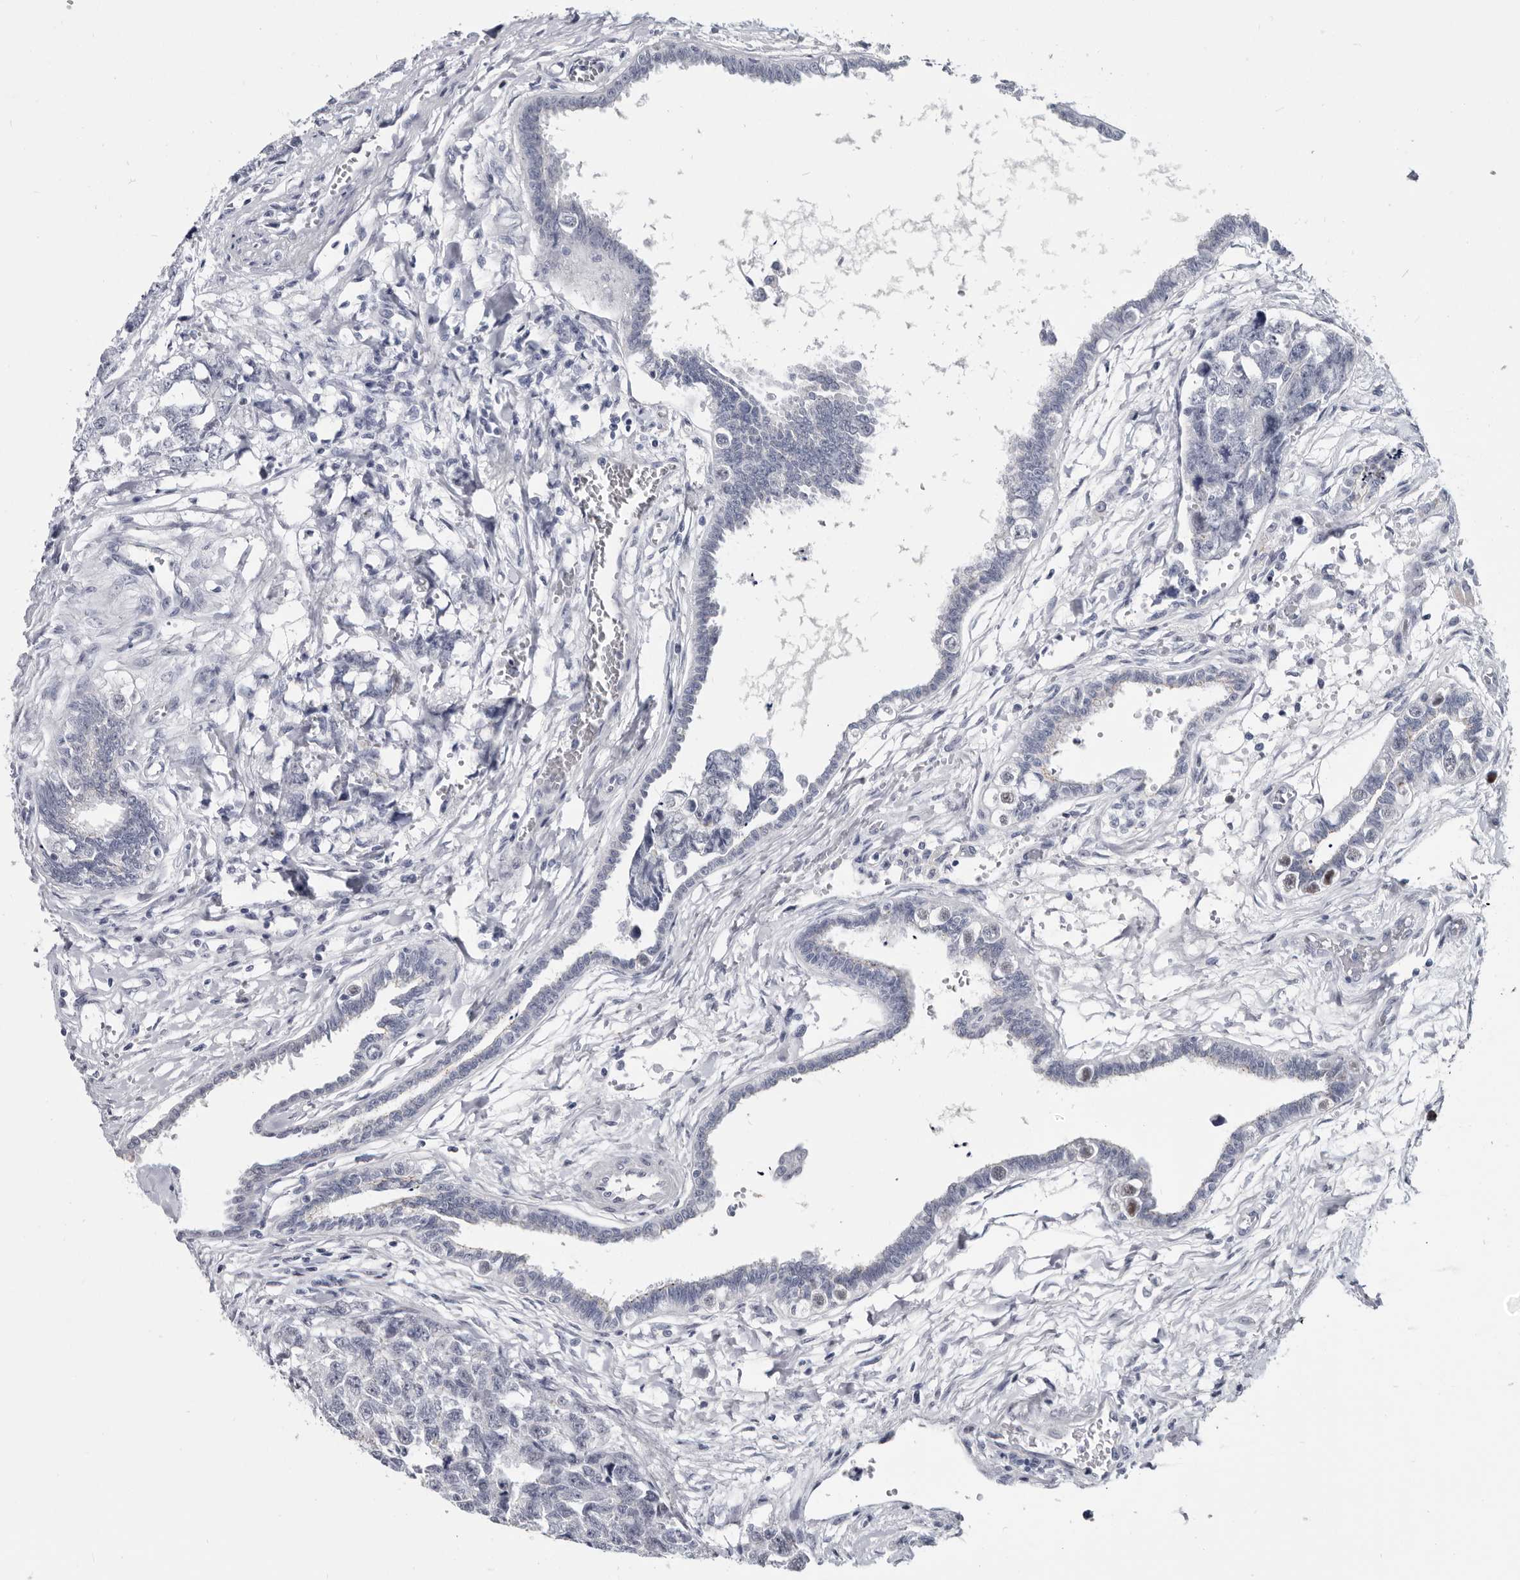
{"staining": {"intensity": "negative", "quantity": "none", "location": "none"}, "tissue": "testis cancer", "cell_type": "Tumor cells", "image_type": "cancer", "snomed": [{"axis": "morphology", "description": "Carcinoma, Embryonal, NOS"}, {"axis": "topography", "description": "Testis"}], "caption": "Testis cancer (embryonal carcinoma) was stained to show a protein in brown. There is no significant staining in tumor cells.", "gene": "WRAP73", "patient": {"sex": "male", "age": 31}}